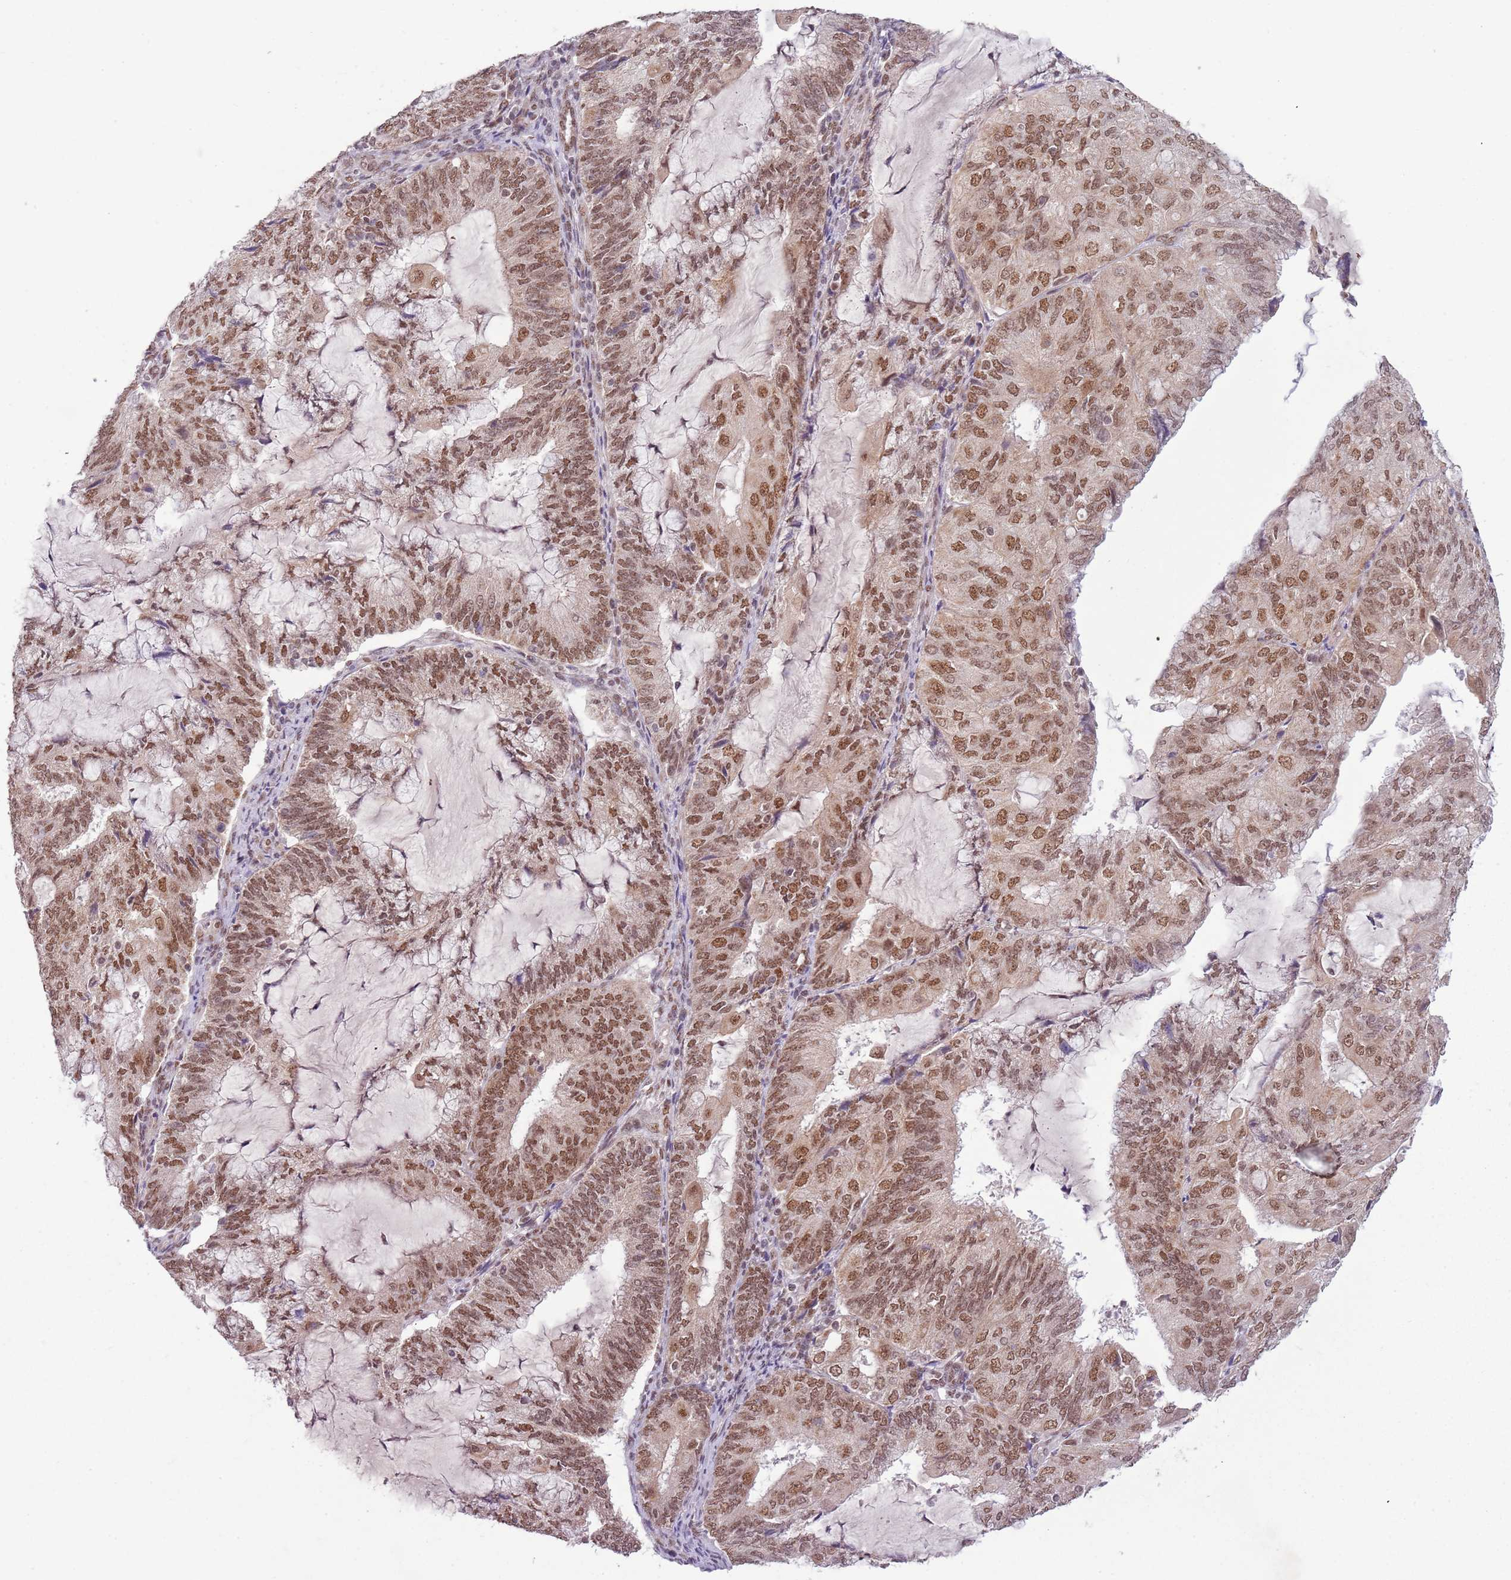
{"staining": {"intensity": "moderate", "quantity": ">75%", "location": "nuclear"}, "tissue": "endometrial cancer", "cell_type": "Tumor cells", "image_type": "cancer", "snomed": [{"axis": "morphology", "description": "Adenocarcinoma, NOS"}, {"axis": "topography", "description": "Endometrium"}], "caption": "Immunohistochemistry (IHC) histopathology image of neoplastic tissue: endometrial adenocarcinoma stained using immunohistochemistry shows medium levels of moderate protein expression localized specifically in the nuclear of tumor cells, appearing as a nuclear brown color.", "gene": "FAM120AOS", "patient": {"sex": "female", "age": 81}}